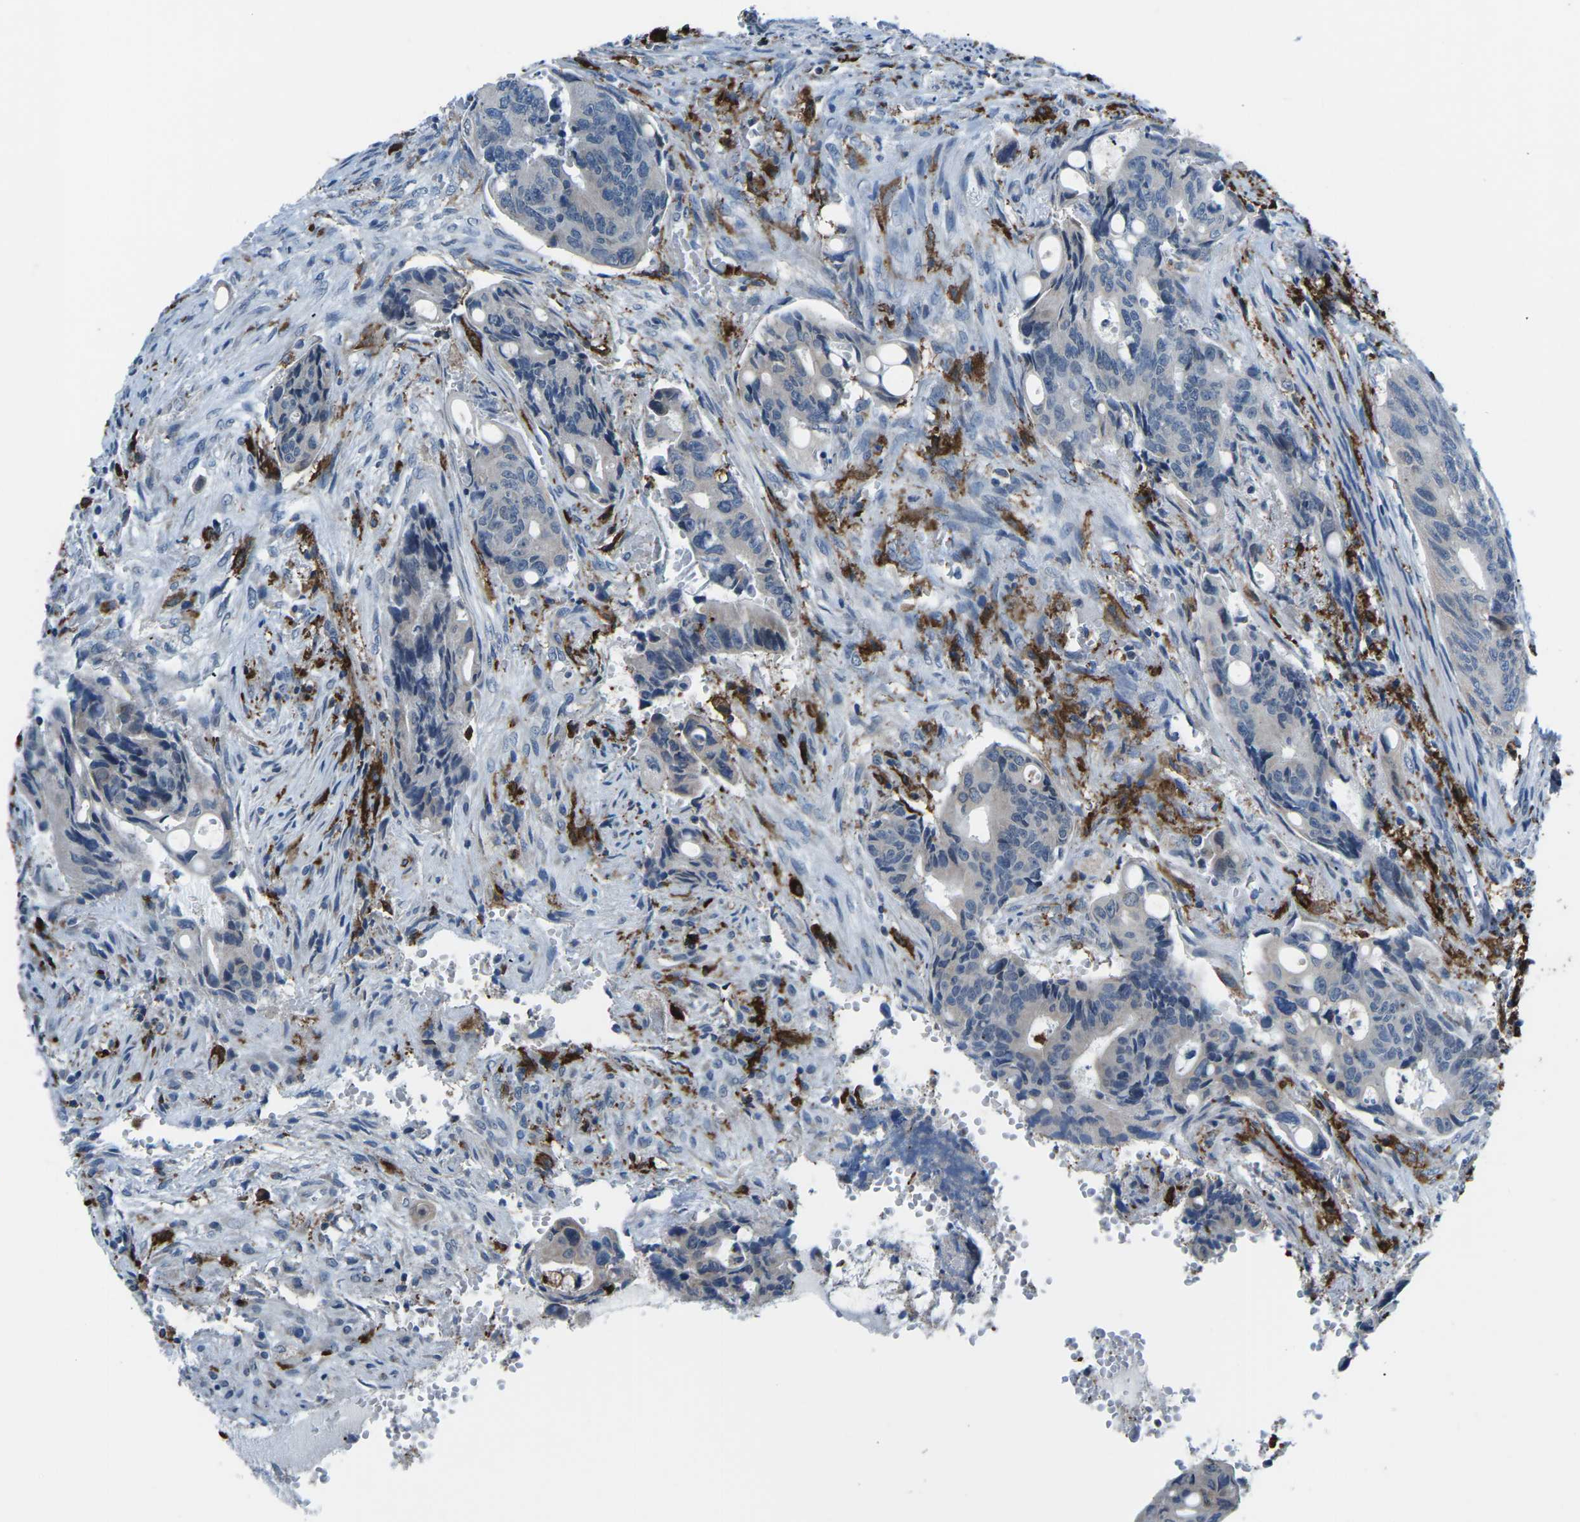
{"staining": {"intensity": "negative", "quantity": "none", "location": "none"}, "tissue": "colorectal cancer", "cell_type": "Tumor cells", "image_type": "cancer", "snomed": [{"axis": "morphology", "description": "Adenocarcinoma, NOS"}, {"axis": "topography", "description": "Colon"}], "caption": "A high-resolution histopathology image shows immunohistochemistry staining of colorectal adenocarcinoma, which reveals no significant positivity in tumor cells.", "gene": "PTPN1", "patient": {"sex": "female", "age": 57}}